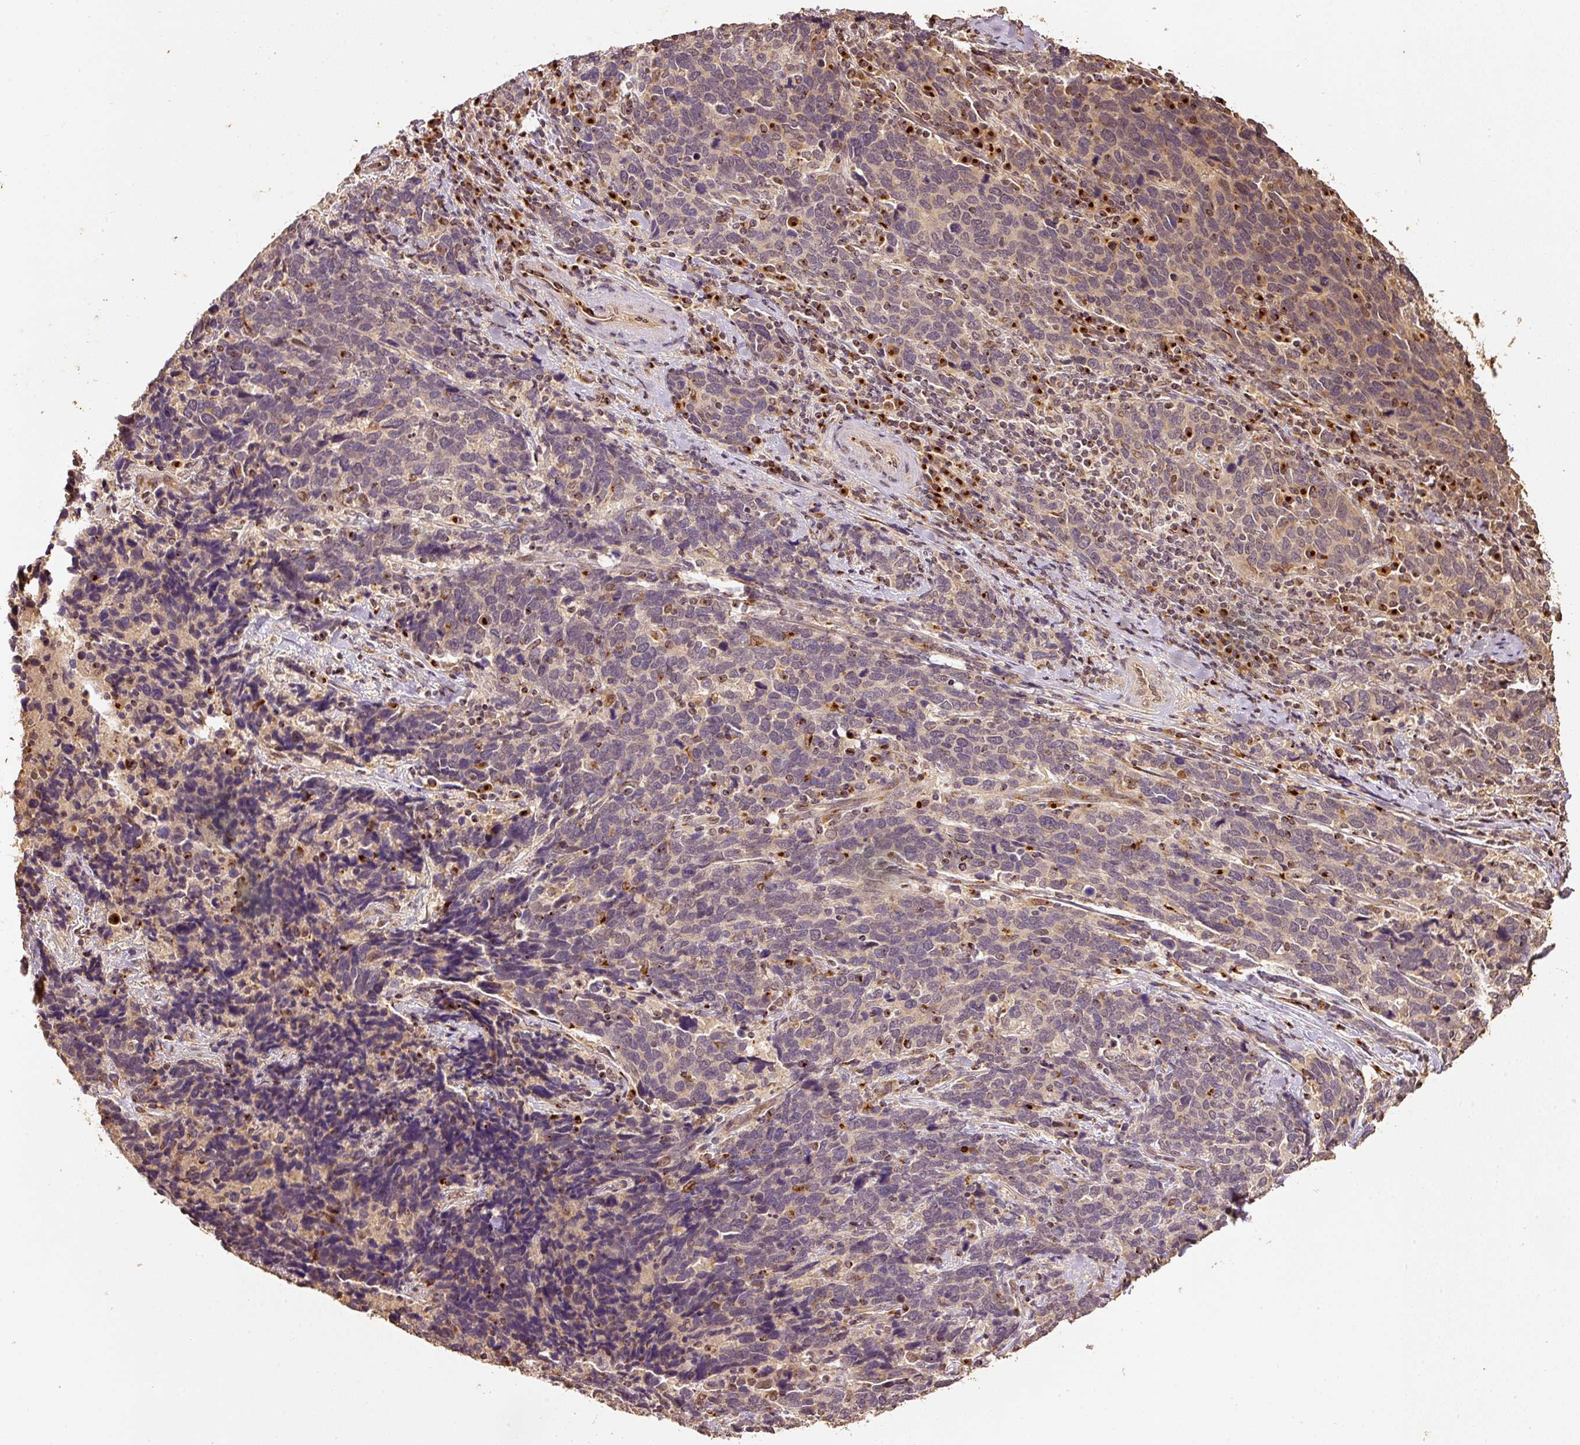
{"staining": {"intensity": "weak", "quantity": "<25%", "location": "cytoplasmic/membranous"}, "tissue": "cervical cancer", "cell_type": "Tumor cells", "image_type": "cancer", "snomed": [{"axis": "morphology", "description": "Squamous cell carcinoma, NOS"}, {"axis": "topography", "description": "Cervix"}], "caption": "This is an immunohistochemistry (IHC) image of human cervical squamous cell carcinoma. There is no expression in tumor cells.", "gene": "FUT8", "patient": {"sex": "female", "age": 41}}